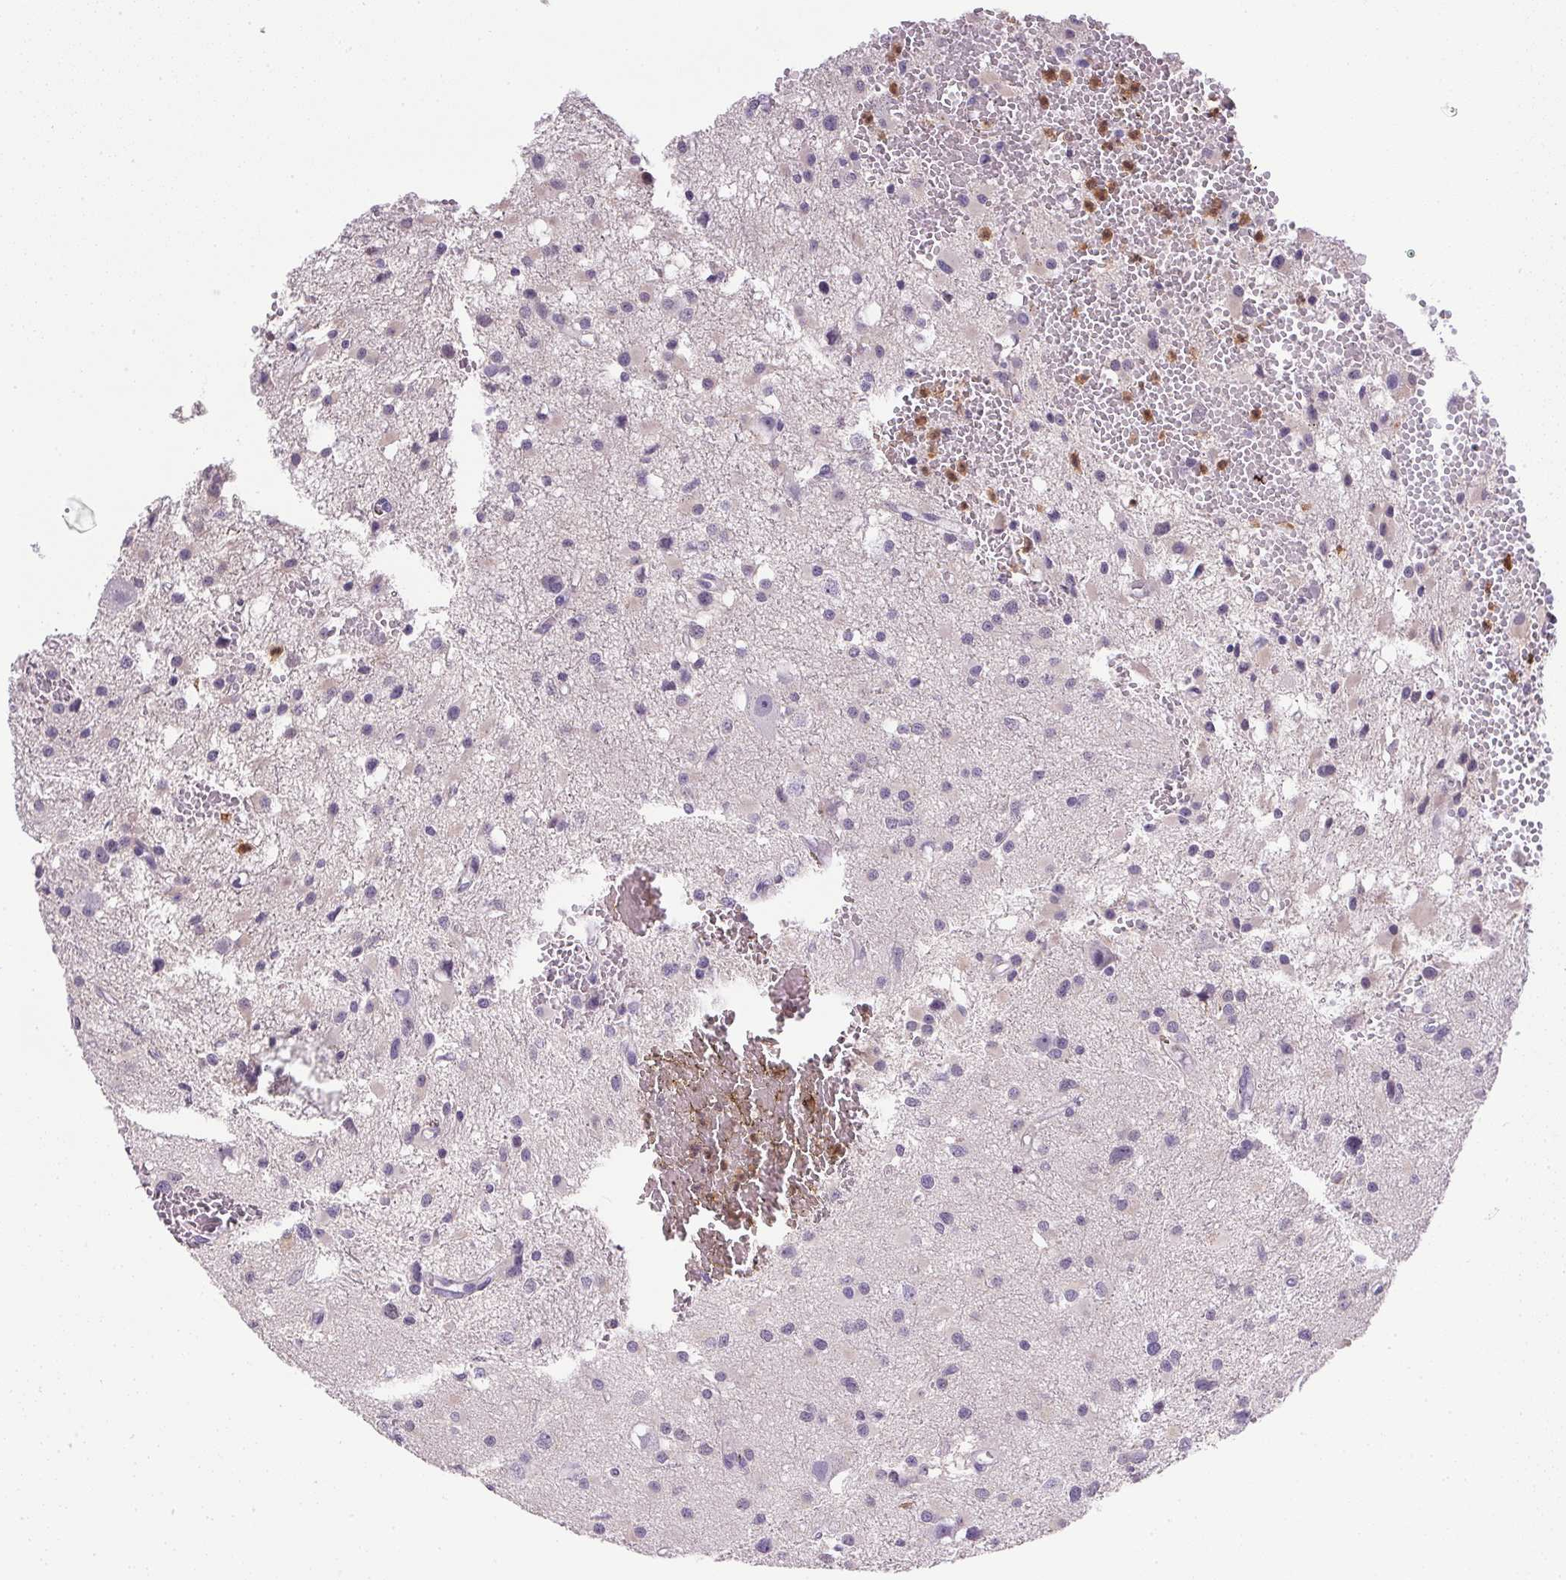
{"staining": {"intensity": "negative", "quantity": "none", "location": "none"}, "tissue": "glioma", "cell_type": "Tumor cells", "image_type": "cancer", "snomed": [{"axis": "morphology", "description": "Glioma, malignant, High grade"}, {"axis": "topography", "description": "Brain"}], "caption": "There is no significant positivity in tumor cells of malignant glioma (high-grade).", "gene": "DNAJC5G", "patient": {"sex": "male", "age": 54}}